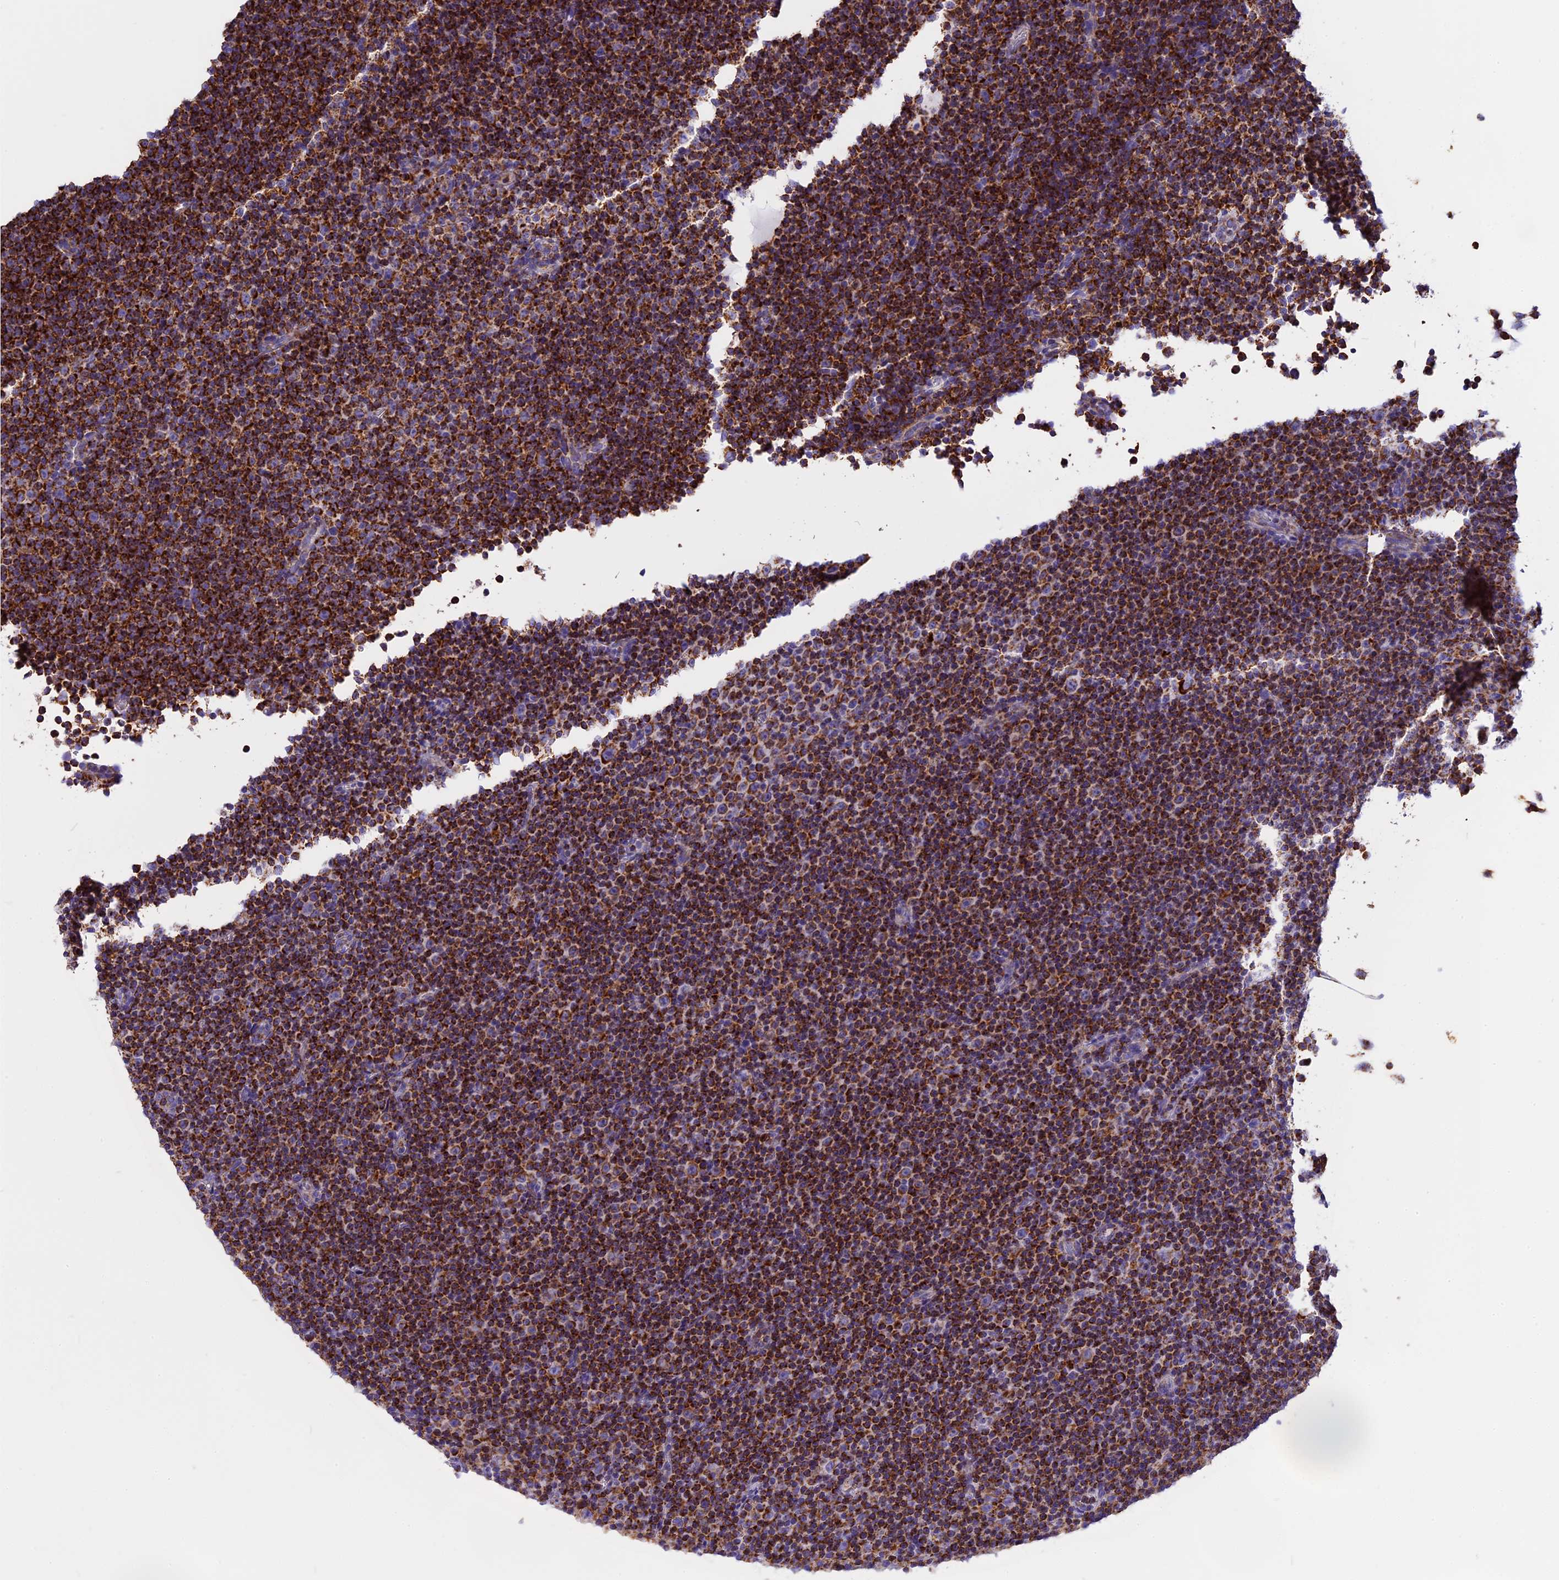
{"staining": {"intensity": "strong", "quantity": ">75%", "location": "cytoplasmic/membranous"}, "tissue": "lymphoma", "cell_type": "Tumor cells", "image_type": "cancer", "snomed": [{"axis": "morphology", "description": "Malignant lymphoma, non-Hodgkin's type, Low grade"}, {"axis": "topography", "description": "Lymph node"}], "caption": "Immunohistochemical staining of human malignant lymphoma, non-Hodgkin's type (low-grade) exhibits high levels of strong cytoplasmic/membranous protein positivity in approximately >75% of tumor cells.", "gene": "VDAC2", "patient": {"sex": "female", "age": 67}}